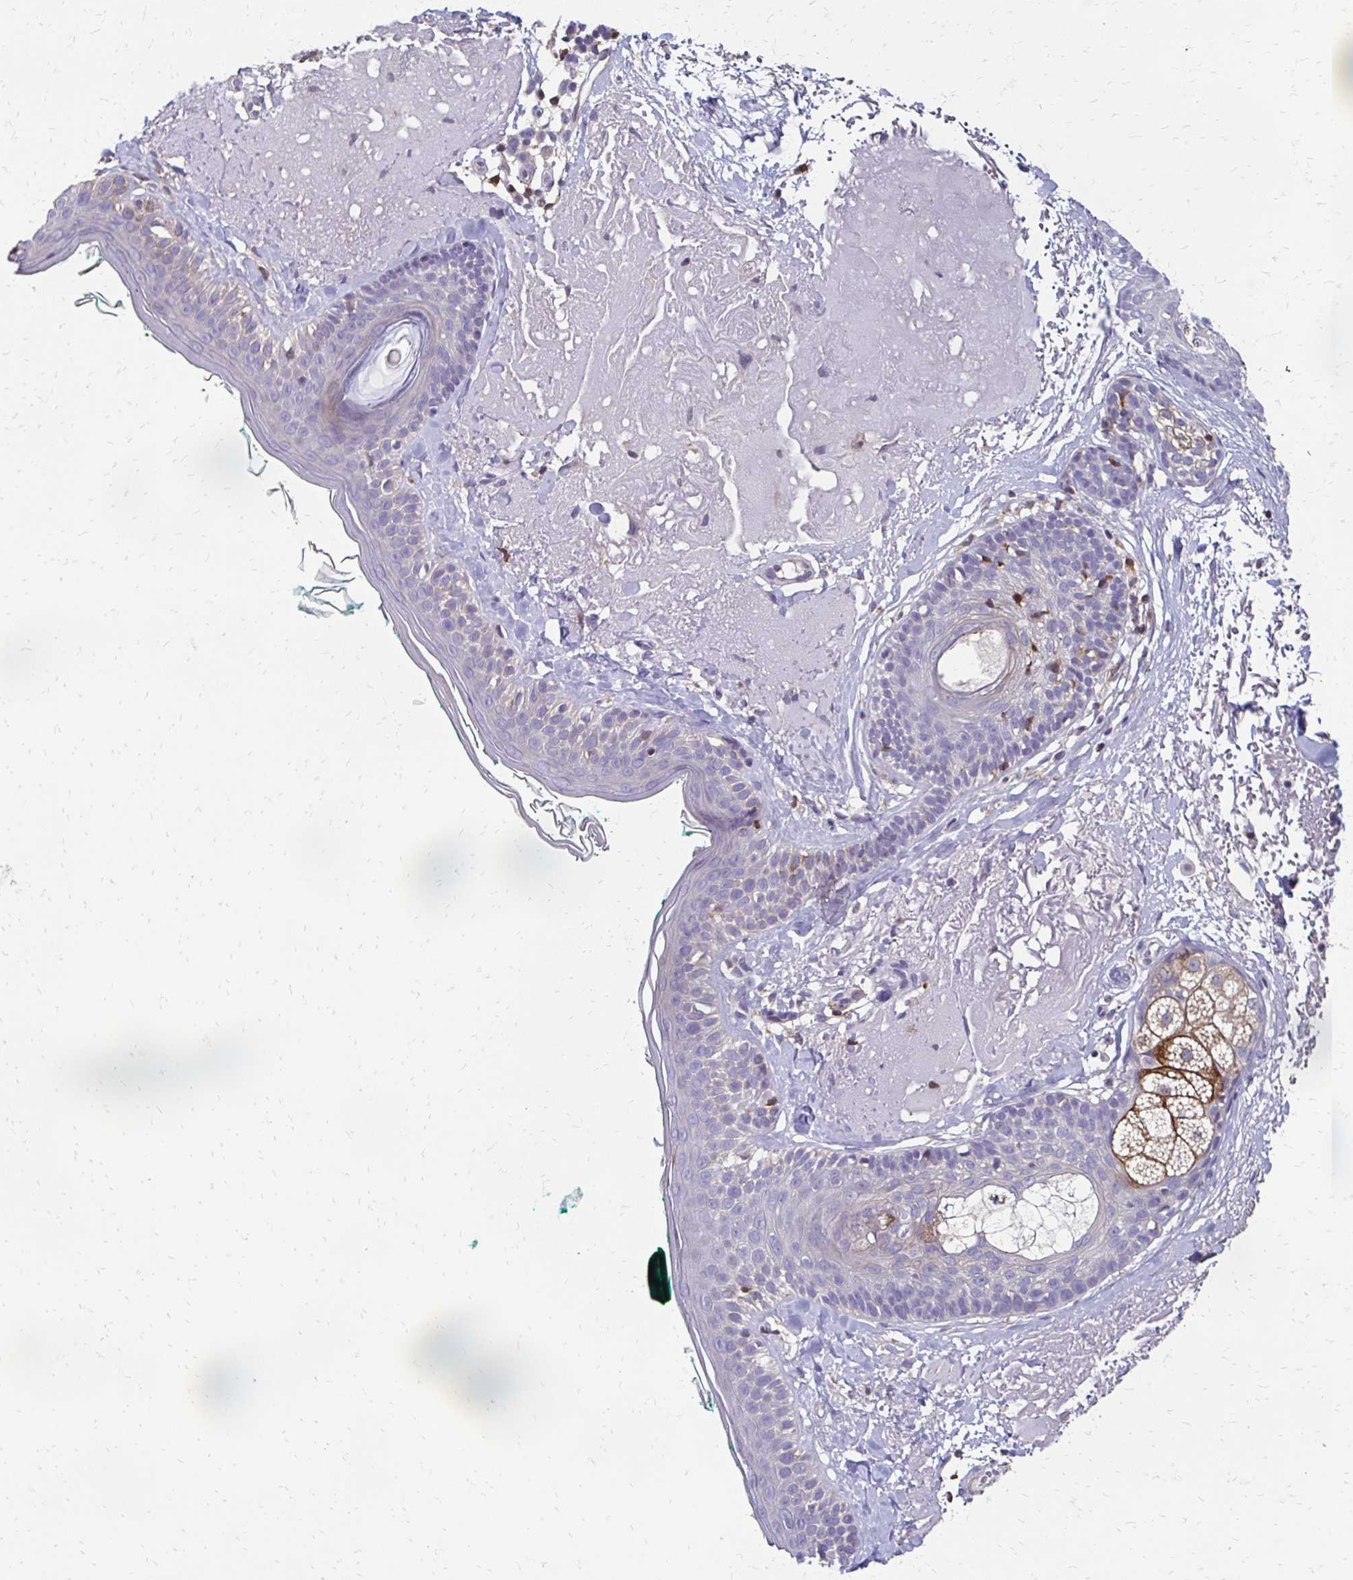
{"staining": {"intensity": "negative", "quantity": "none", "location": "none"}, "tissue": "skin", "cell_type": "Fibroblasts", "image_type": "normal", "snomed": [{"axis": "morphology", "description": "Normal tissue, NOS"}, {"axis": "topography", "description": "Skin"}], "caption": "Immunohistochemical staining of normal skin reveals no significant positivity in fibroblasts.", "gene": "DTNB", "patient": {"sex": "male", "age": 73}}